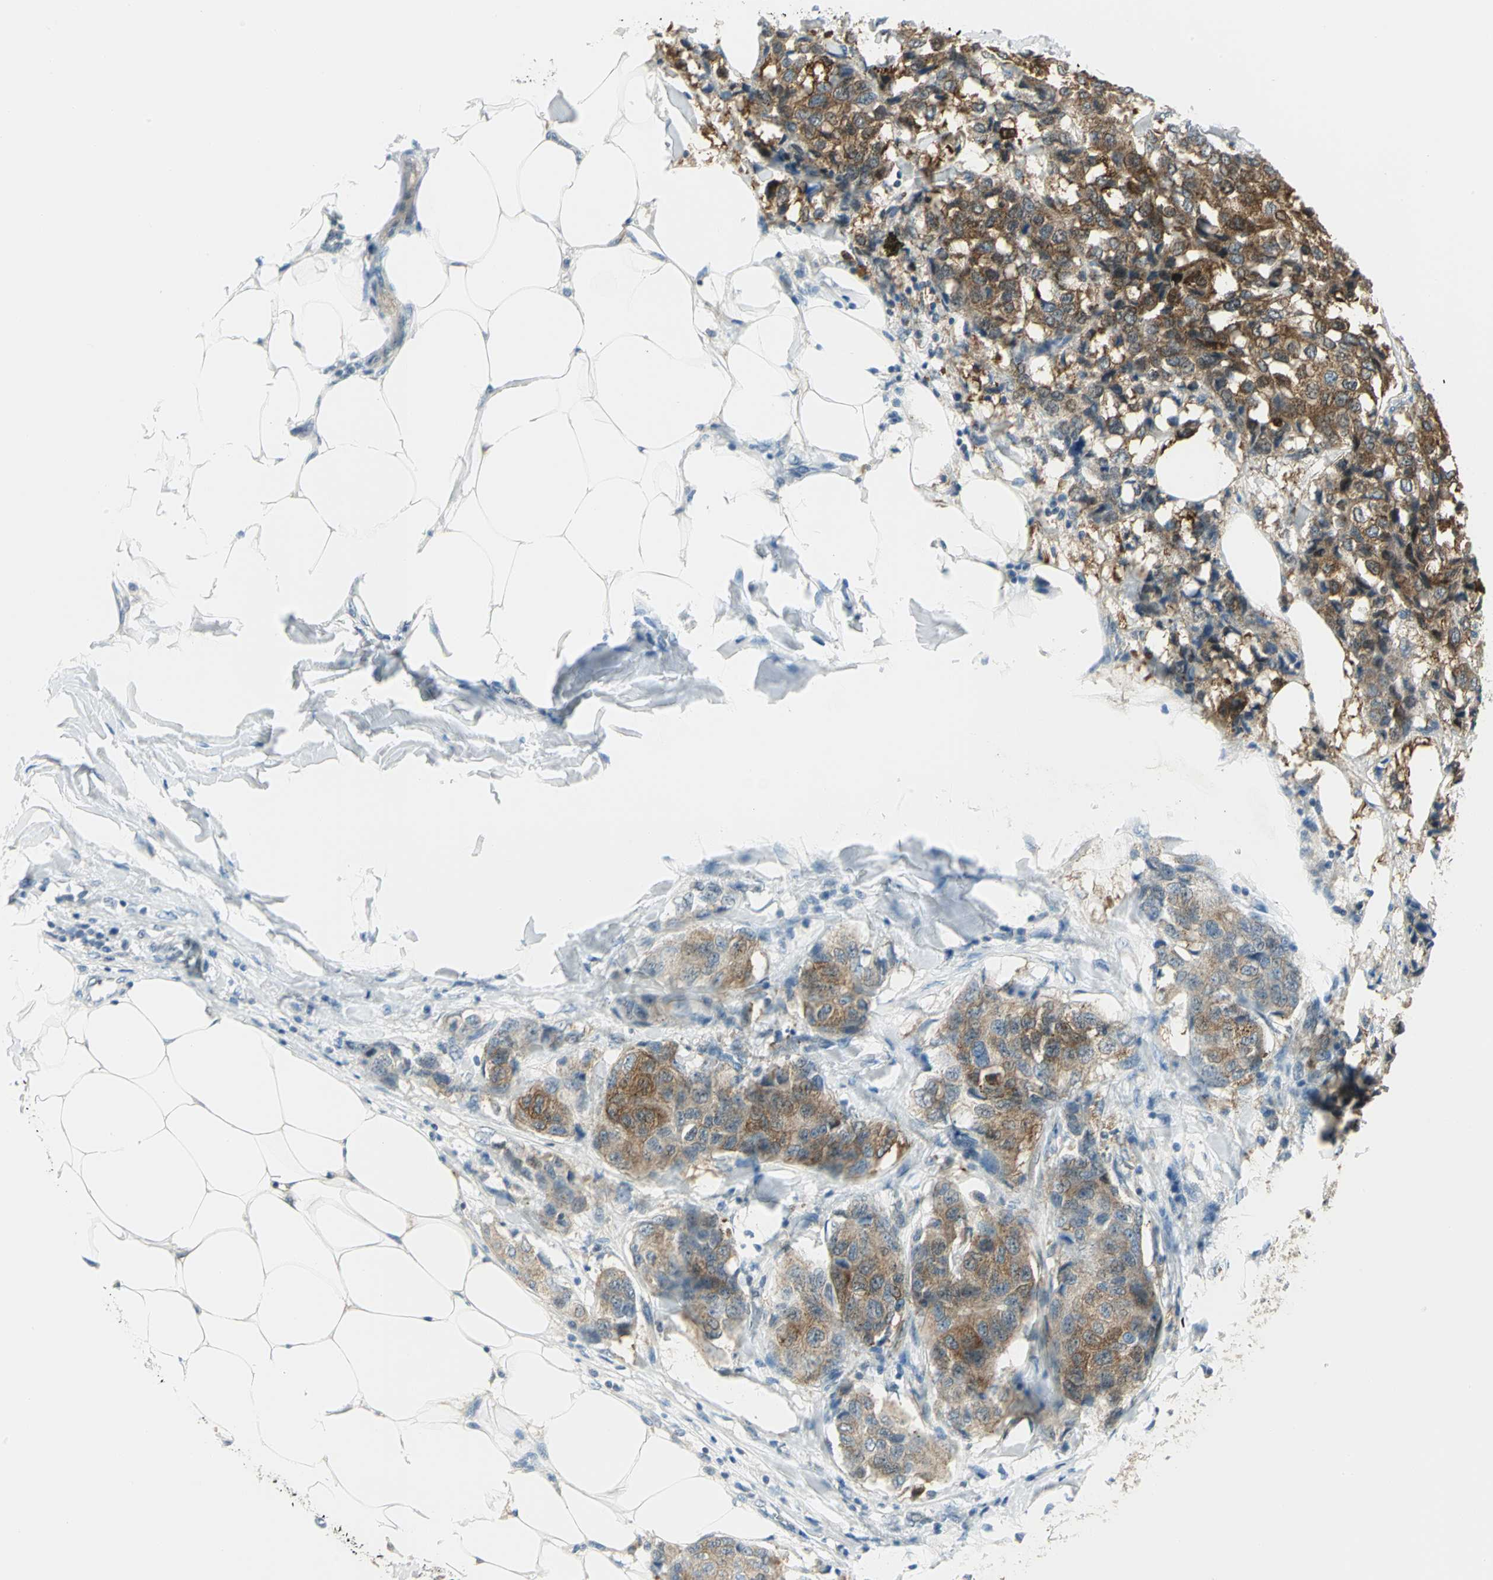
{"staining": {"intensity": "strong", "quantity": ">75%", "location": "cytoplasmic/membranous"}, "tissue": "breast cancer", "cell_type": "Tumor cells", "image_type": "cancer", "snomed": [{"axis": "morphology", "description": "Duct carcinoma"}, {"axis": "topography", "description": "Breast"}], "caption": "Tumor cells exhibit high levels of strong cytoplasmic/membranous staining in approximately >75% of cells in breast invasive ductal carcinoma.", "gene": "ALDOA", "patient": {"sex": "female", "age": 80}}